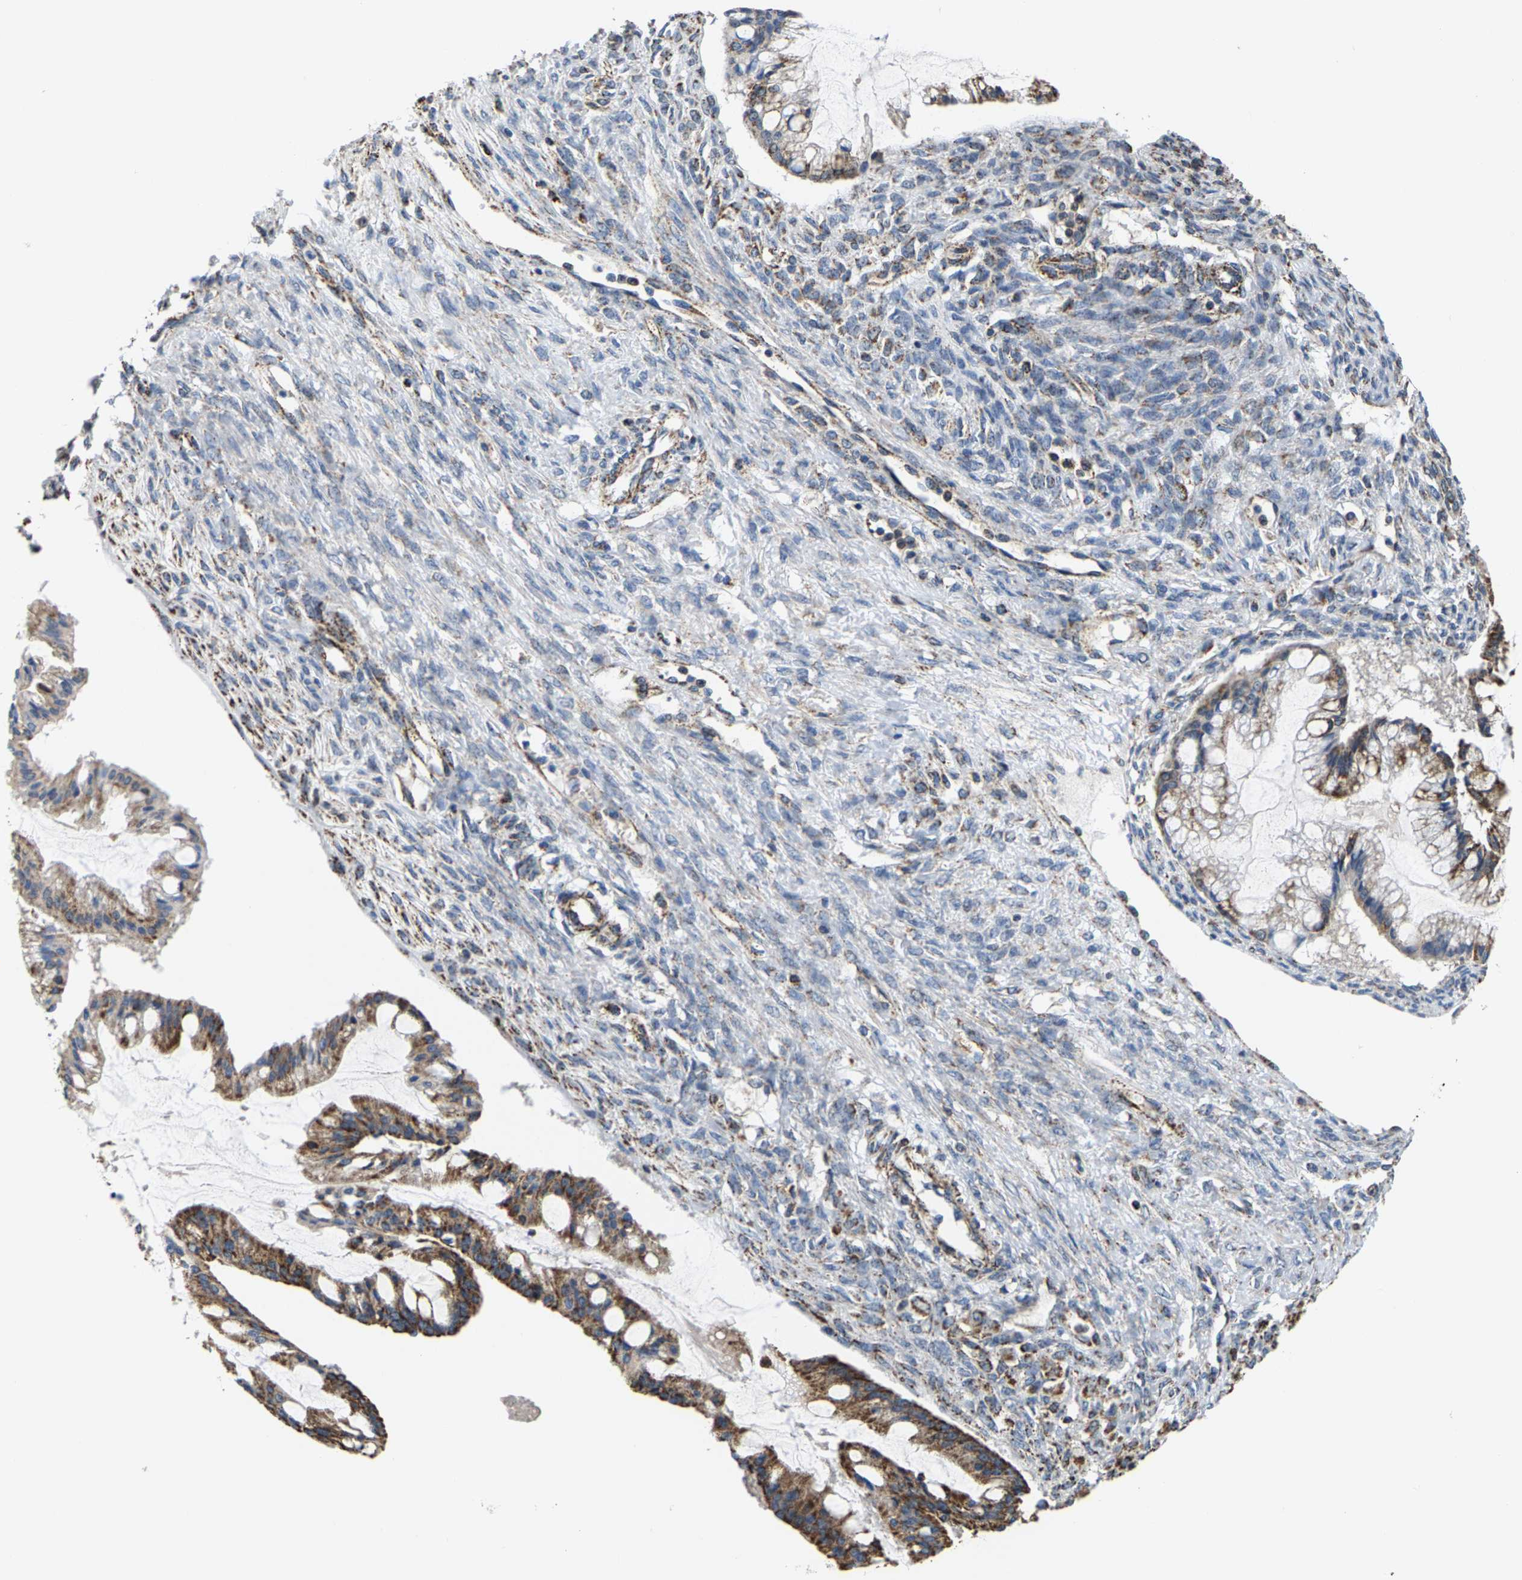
{"staining": {"intensity": "moderate", "quantity": ">75%", "location": "cytoplasmic/membranous"}, "tissue": "ovarian cancer", "cell_type": "Tumor cells", "image_type": "cancer", "snomed": [{"axis": "morphology", "description": "Cystadenocarcinoma, mucinous, NOS"}, {"axis": "topography", "description": "Ovary"}], "caption": "Approximately >75% of tumor cells in human ovarian mucinous cystadenocarcinoma demonstrate moderate cytoplasmic/membranous protein positivity as visualized by brown immunohistochemical staining.", "gene": "SHMT2", "patient": {"sex": "female", "age": 73}}